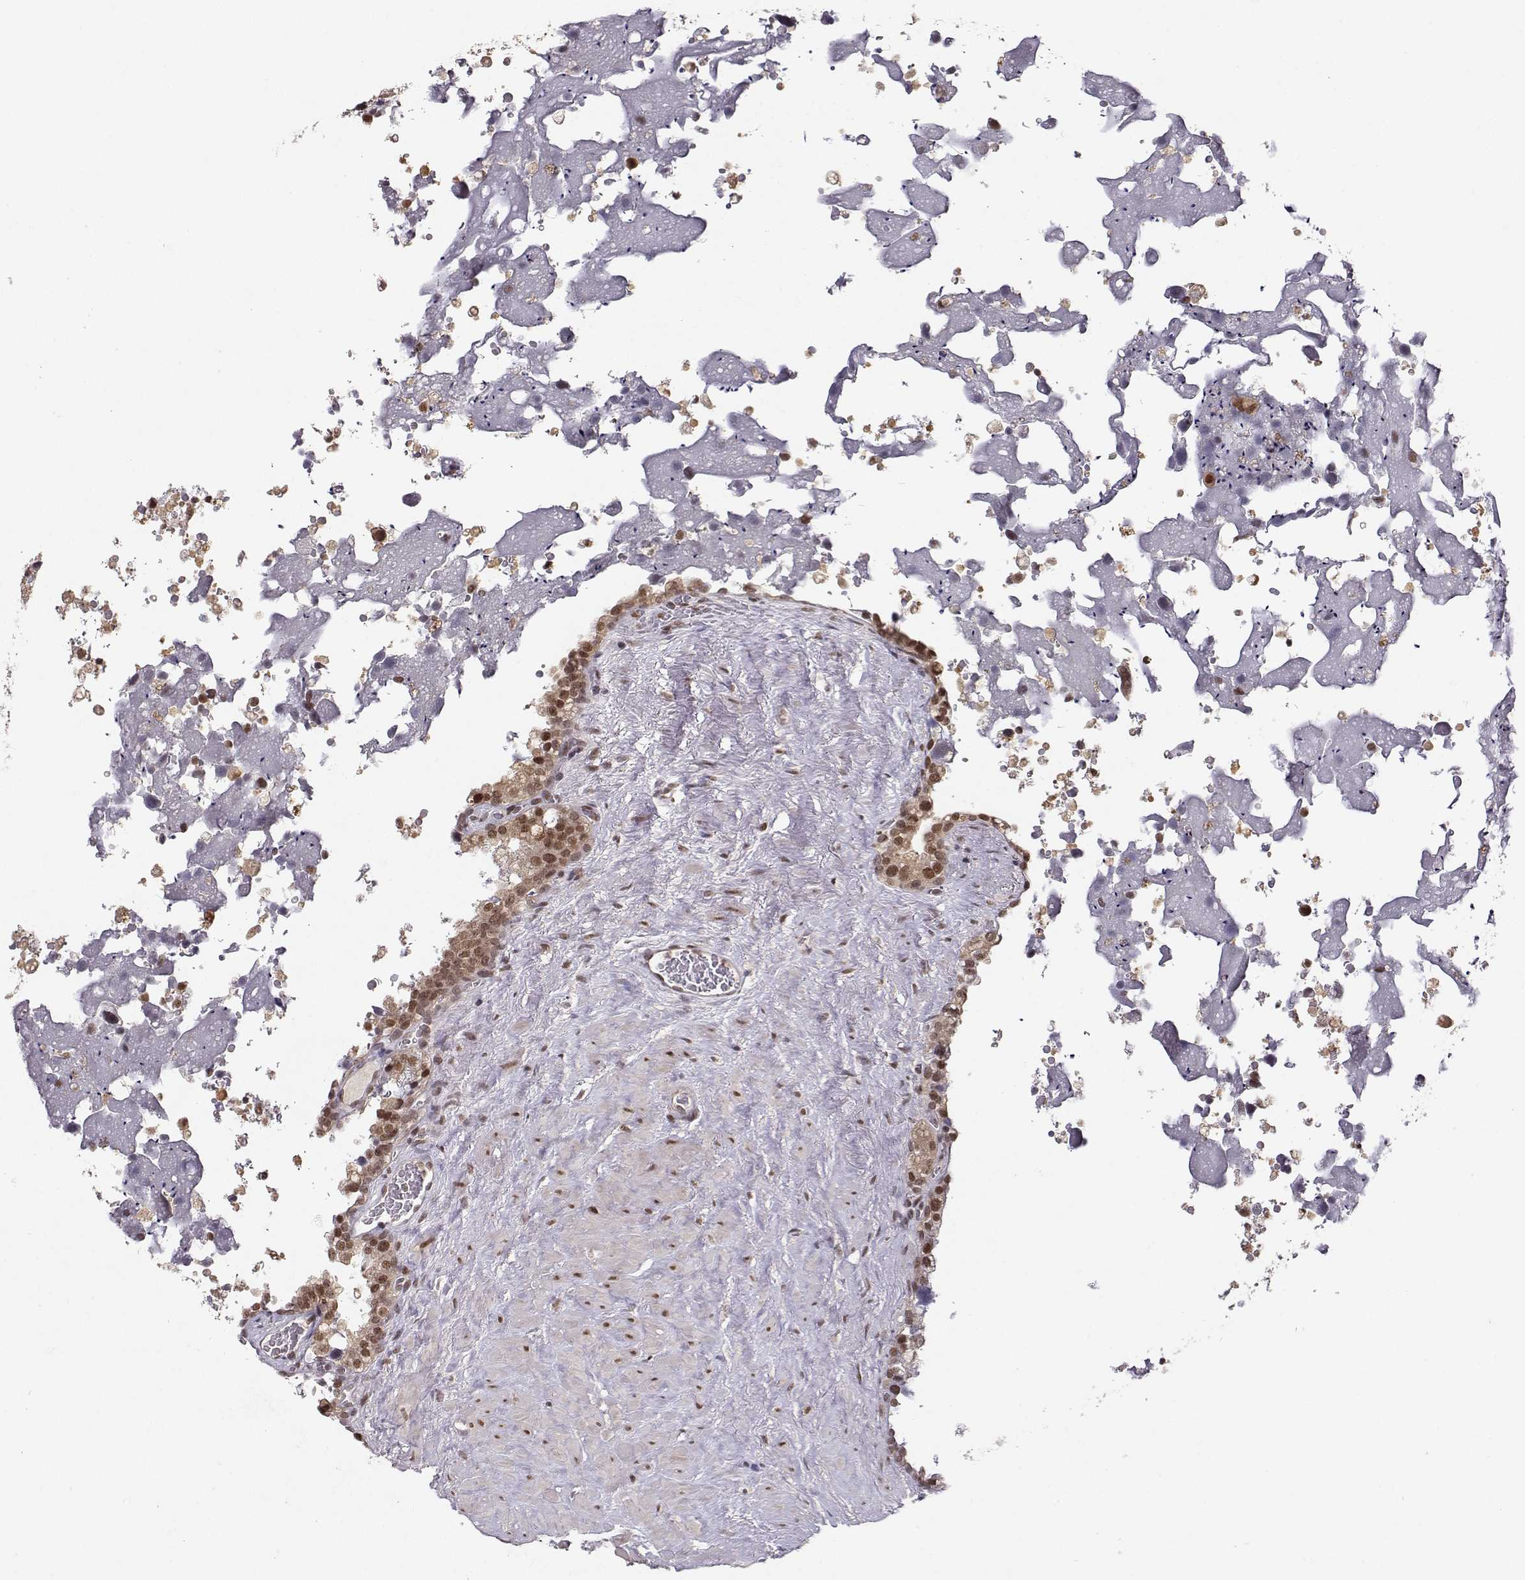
{"staining": {"intensity": "moderate", "quantity": "25%-75%", "location": "nuclear"}, "tissue": "seminal vesicle", "cell_type": "Glandular cells", "image_type": "normal", "snomed": [{"axis": "morphology", "description": "Normal tissue, NOS"}, {"axis": "topography", "description": "Seminal veicle"}], "caption": "Immunohistochemical staining of unremarkable human seminal vesicle displays moderate nuclear protein positivity in approximately 25%-75% of glandular cells. (brown staining indicates protein expression, while blue staining denotes nuclei).", "gene": "CSNK2A1", "patient": {"sex": "male", "age": 71}}